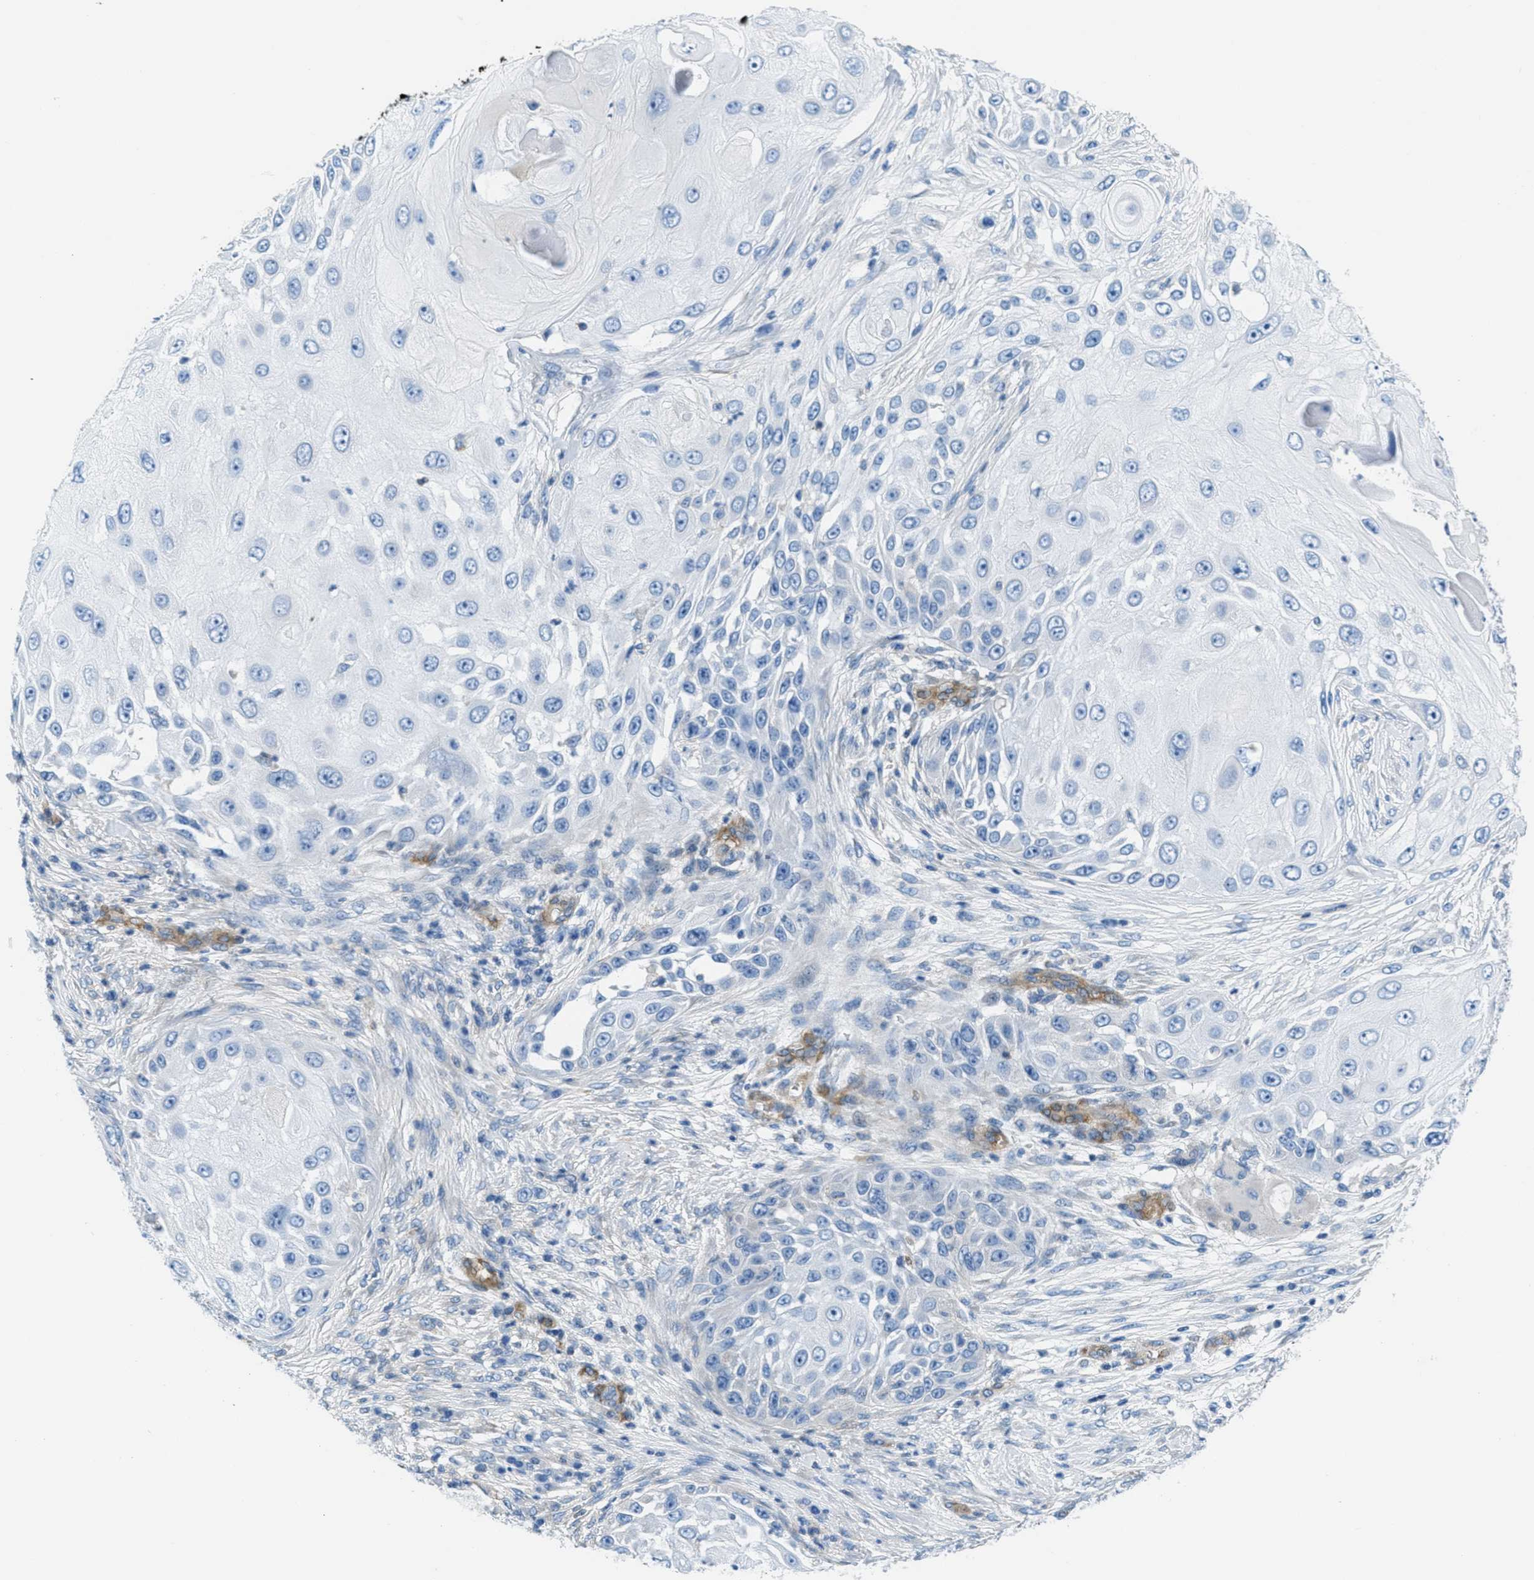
{"staining": {"intensity": "negative", "quantity": "none", "location": "none"}, "tissue": "skin cancer", "cell_type": "Tumor cells", "image_type": "cancer", "snomed": [{"axis": "morphology", "description": "Squamous cell carcinoma, NOS"}, {"axis": "topography", "description": "Skin"}], "caption": "Photomicrograph shows no protein positivity in tumor cells of skin cancer (squamous cell carcinoma) tissue.", "gene": "MAPRE2", "patient": {"sex": "female", "age": 44}}